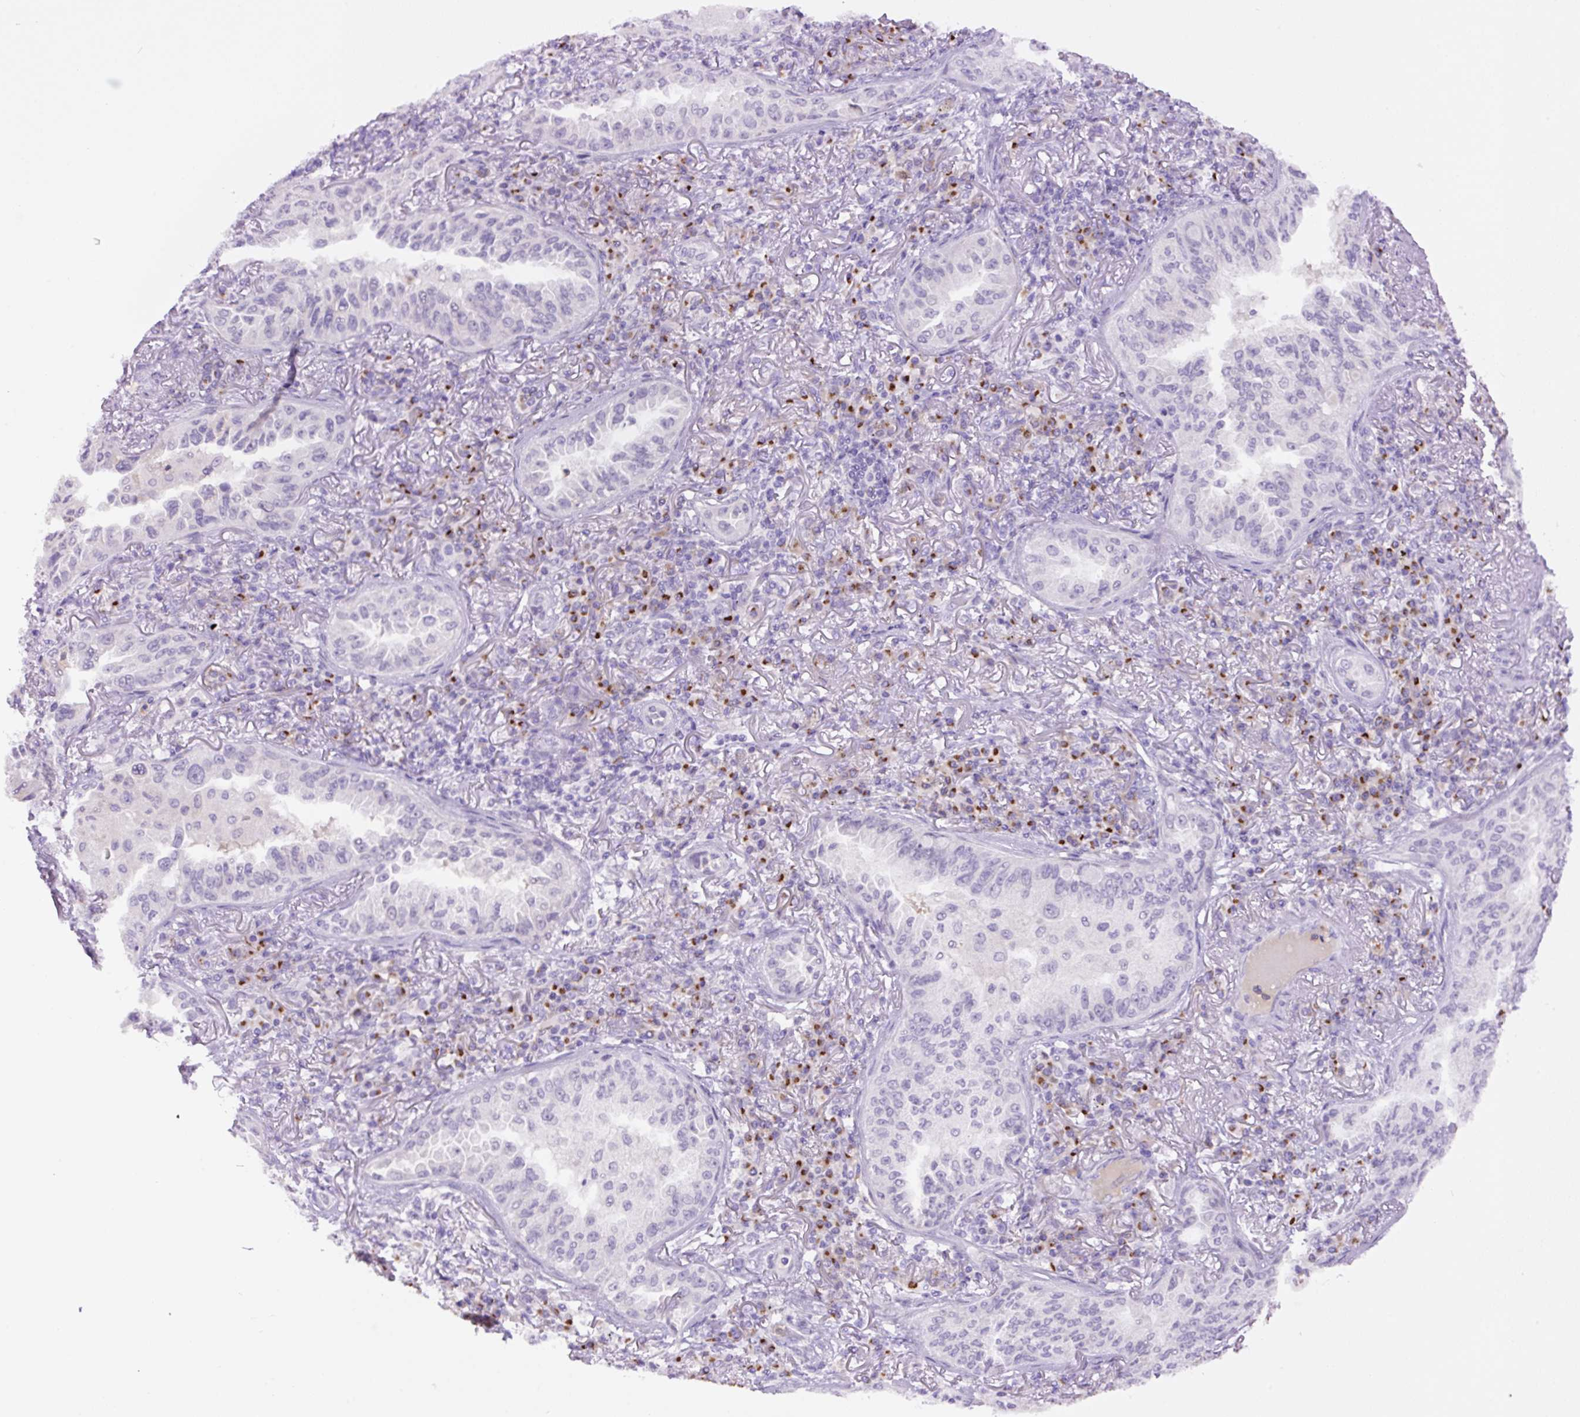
{"staining": {"intensity": "negative", "quantity": "none", "location": "none"}, "tissue": "lung cancer", "cell_type": "Tumor cells", "image_type": "cancer", "snomed": [{"axis": "morphology", "description": "Adenocarcinoma, NOS"}, {"axis": "topography", "description": "Lung"}], "caption": "An immunohistochemistry image of lung cancer is shown. There is no staining in tumor cells of lung cancer. (Brightfield microscopy of DAB immunohistochemistry (IHC) at high magnification).", "gene": "MFSD3", "patient": {"sex": "female", "age": 69}}